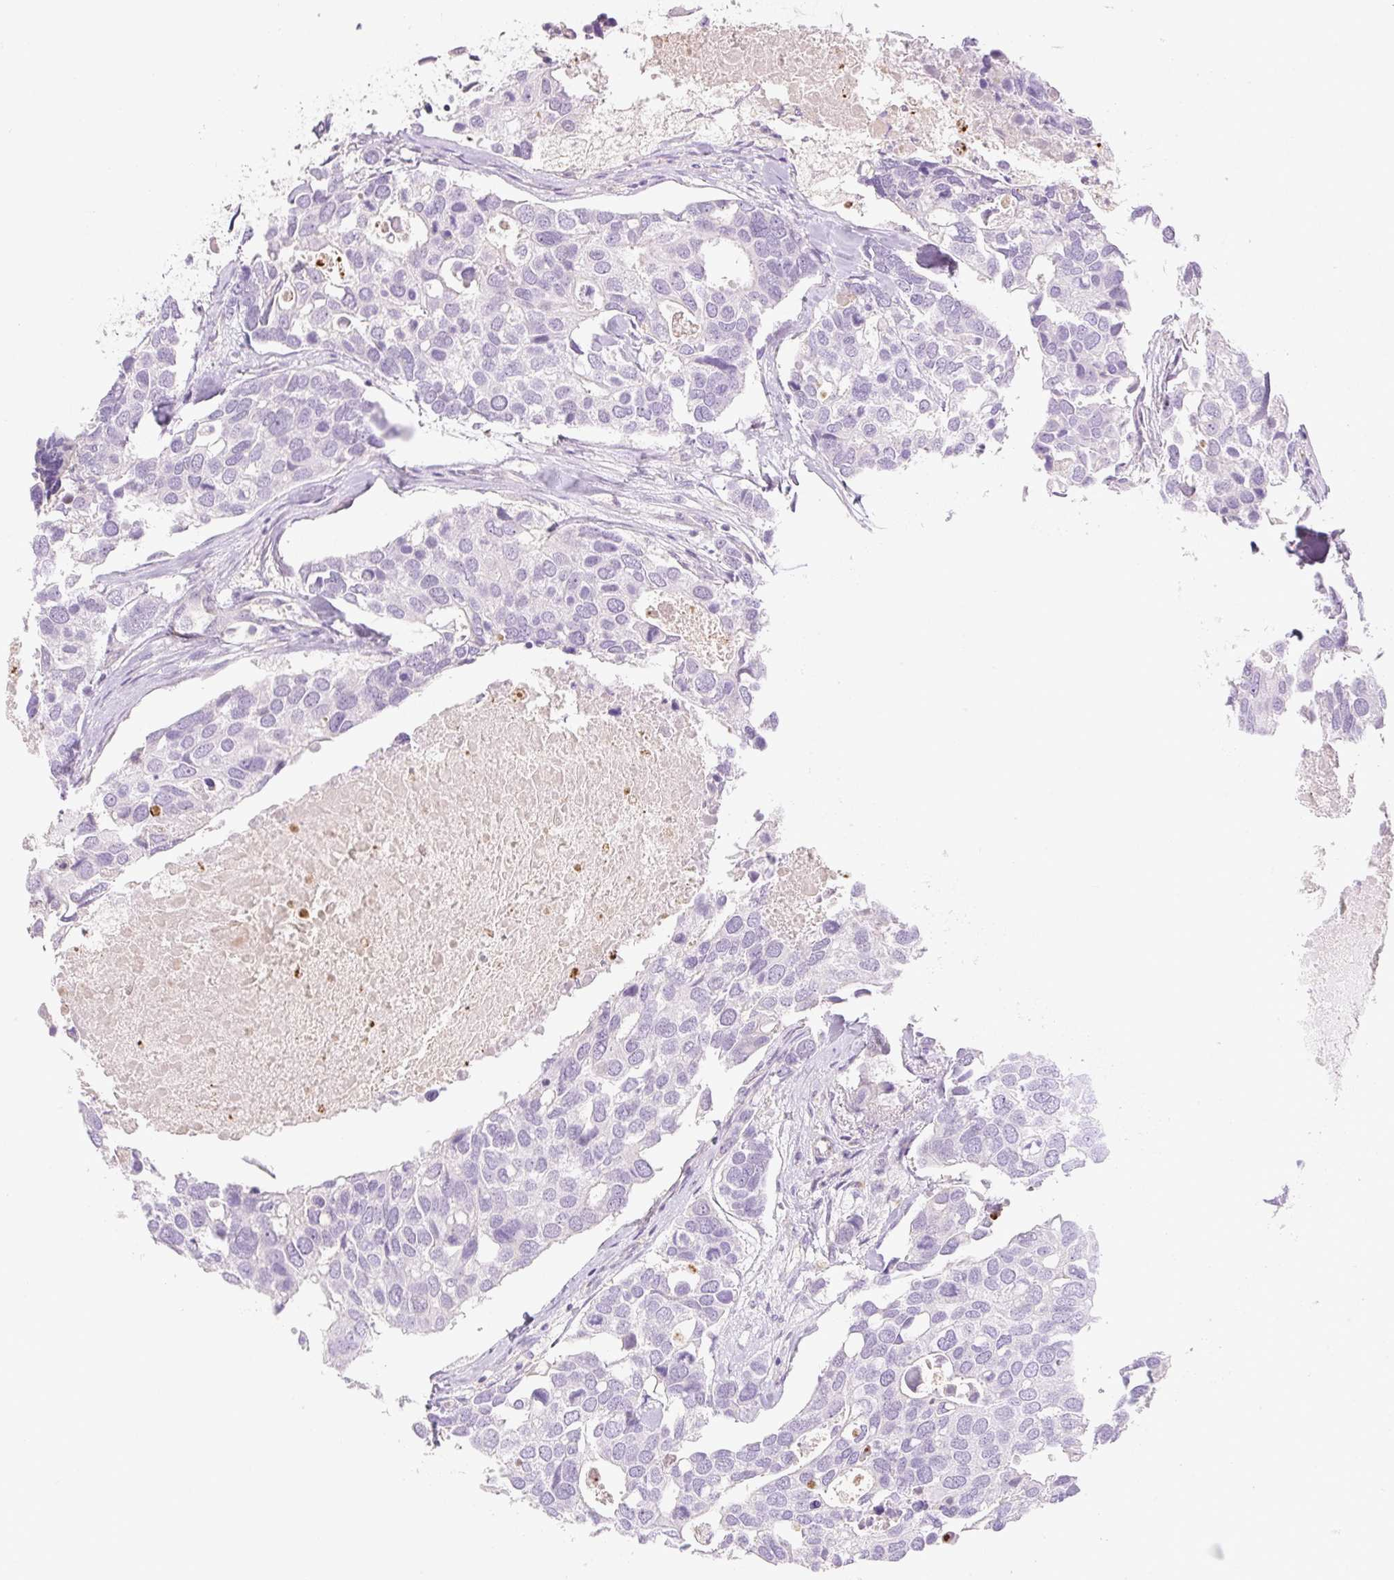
{"staining": {"intensity": "negative", "quantity": "none", "location": "none"}, "tissue": "breast cancer", "cell_type": "Tumor cells", "image_type": "cancer", "snomed": [{"axis": "morphology", "description": "Duct carcinoma"}, {"axis": "topography", "description": "Breast"}], "caption": "Immunohistochemistry (IHC) image of human infiltrating ductal carcinoma (breast) stained for a protein (brown), which shows no expression in tumor cells.", "gene": "MIA2", "patient": {"sex": "female", "age": 83}}